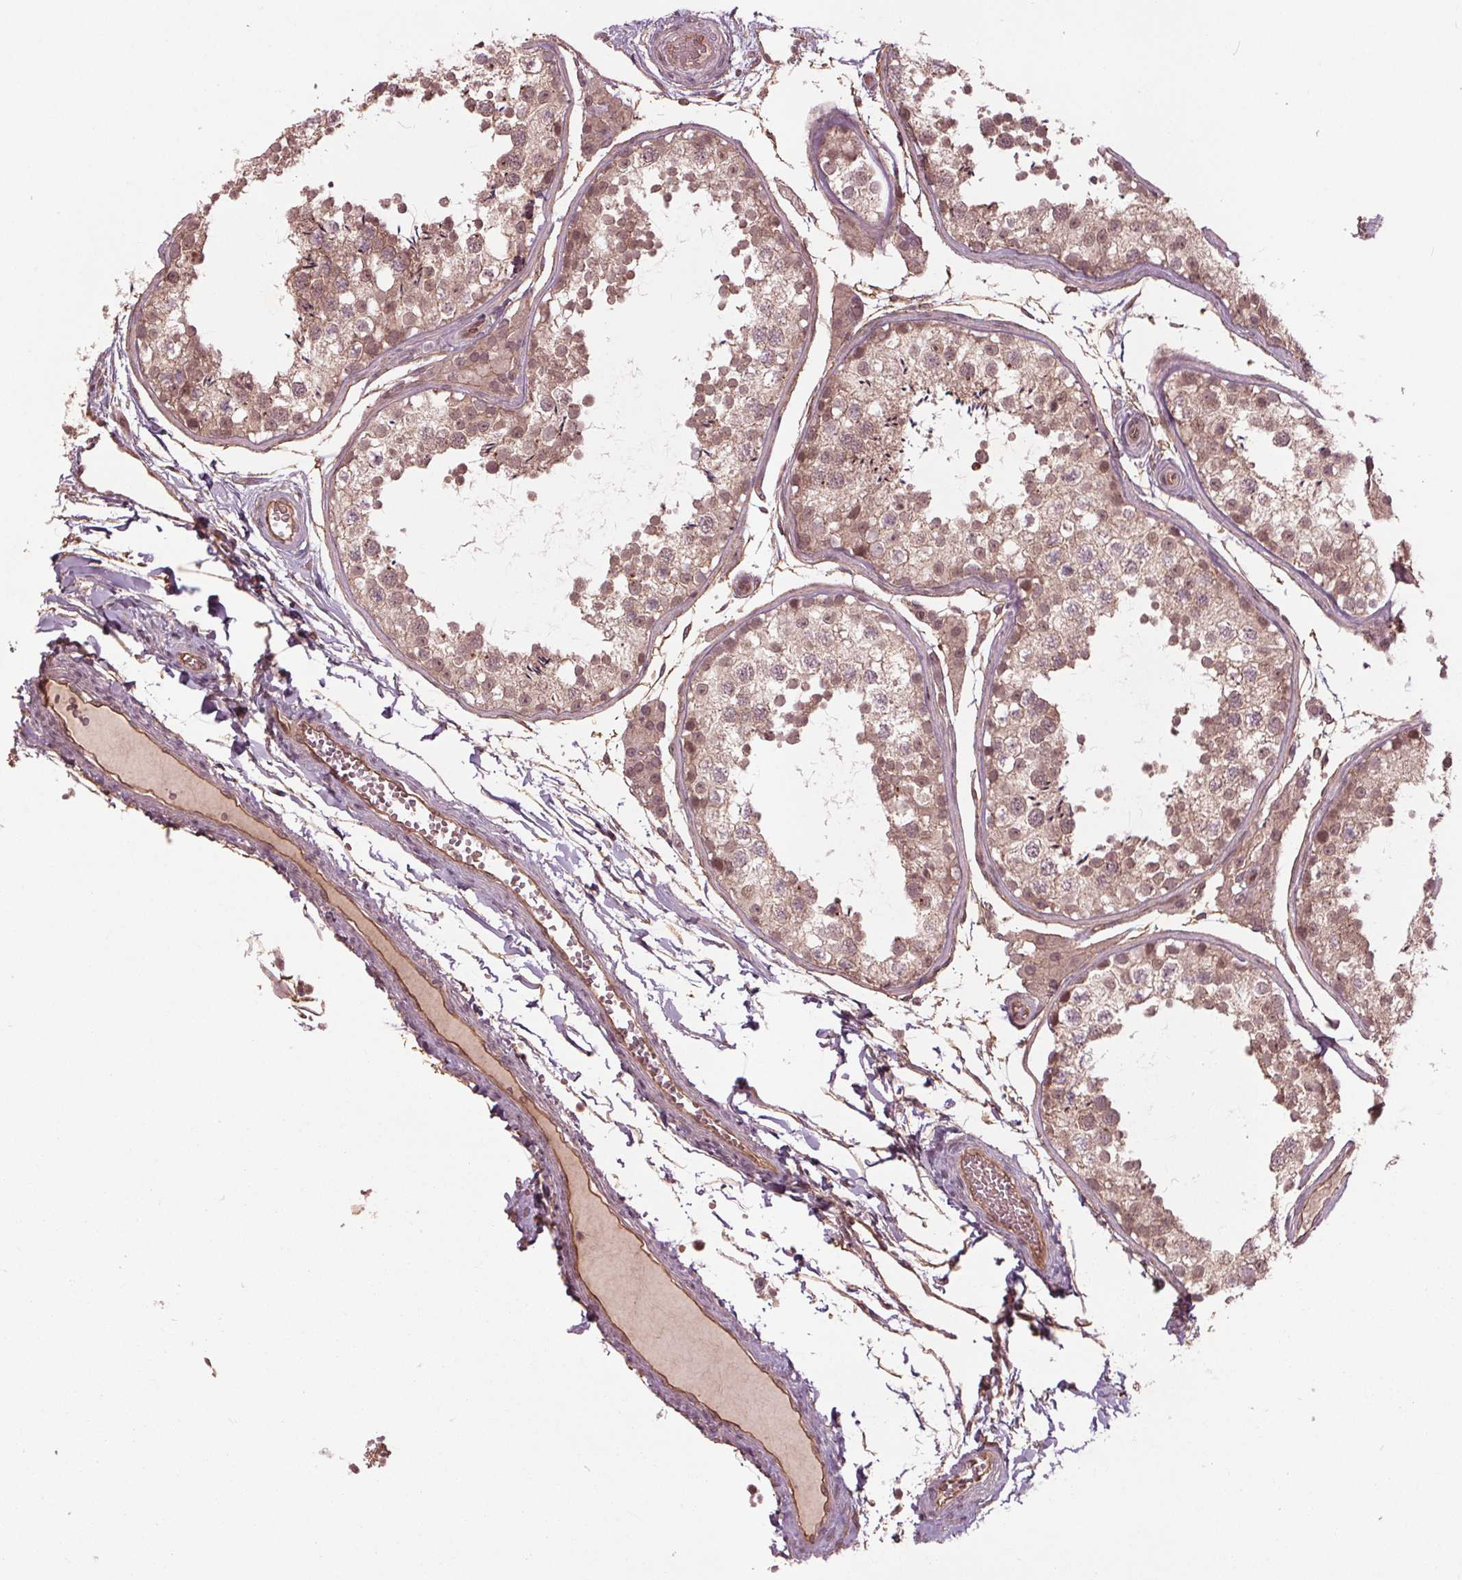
{"staining": {"intensity": "weak", "quantity": ">75%", "location": "cytoplasmic/membranous,nuclear"}, "tissue": "testis", "cell_type": "Cells in seminiferous ducts", "image_type": "normal", "snomed": [{"axis": "morphology", "description": "Normal tissue, NOS"}, {"axis": "topography", "description": "Testis"}], "caption": "The micrograph exhibits staining of unremarkable testis, revealing weak cytoplasmic/membranous,nuclear protein positivity (brown color) within cells in seminiferous ducts. (DAB IHC with brightfield microscopy, high magnification).", "gene": "BTBD1", "patient": {"sex": "male", "age": 29}}